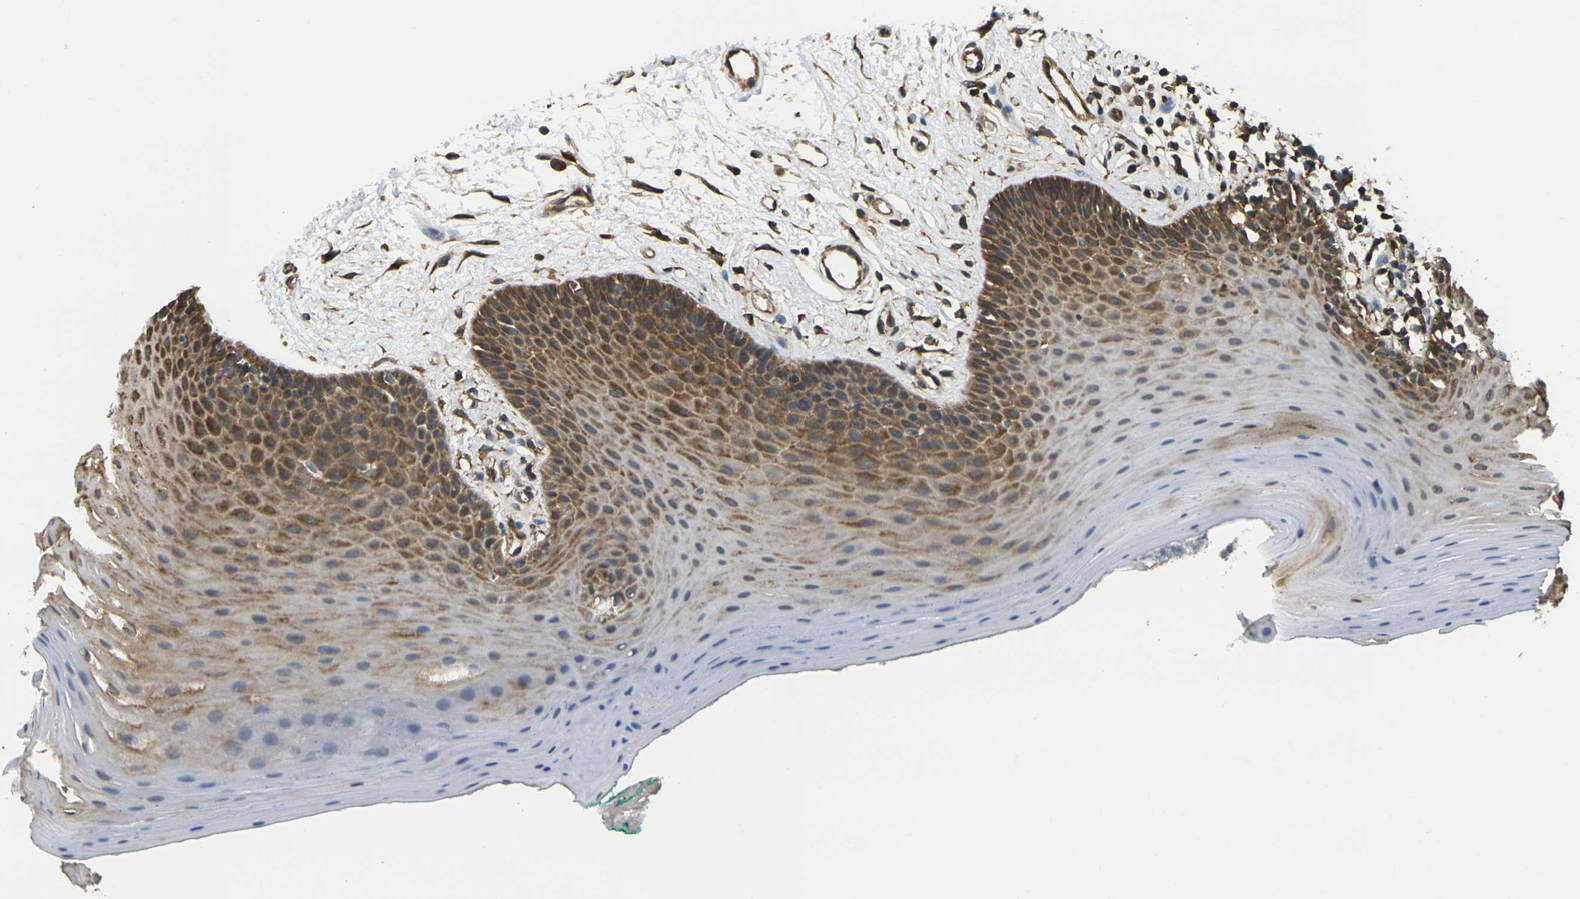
{"staining": {"intensity": "strong", "quantity": ">75%", "location": "cytoplasmic/membranous"}, "tissue": "oral mucosa", "cell_type": "Squamous epithelial cells", "image_type": "normal", "snomed": [{"axis": "morphology", "description": "Normal tissue, NOS"}, {"axis": "topography", "description": "Skeletal muscle"}, {"axis": "topography", "description": "Oral tissue"}], "caption": "A high amount of strong cytoplasmic/membranous staining is identified in approximately >75% of squamous epithelial cells in benign oral mucosa. The protein of interest is stained brown, and the nuclei are stained in blue (DAB (3,3'-diaminobenzidine) IHC with brightfield microscopy, high magnification).", "gene": "CAST", "patient": {"sex": "male", "age": 58}}